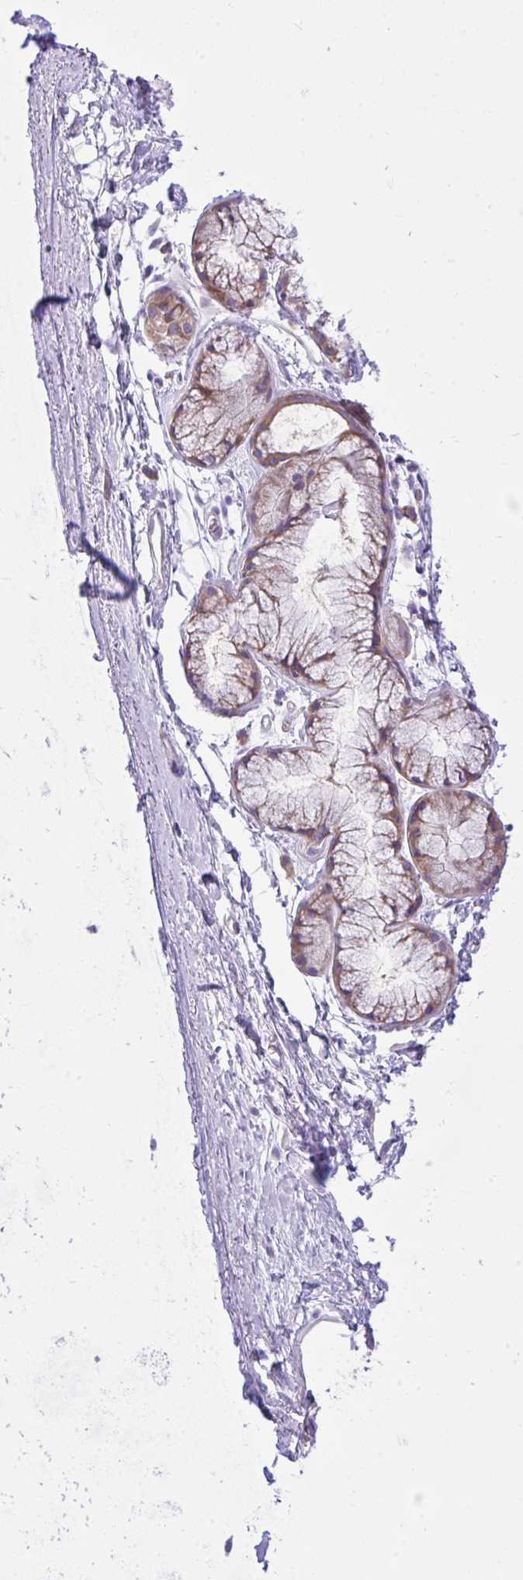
{"staining": {"intensity": "negative", "quantity": "none", "location": "none"}, "tissue": "adipose tissue", "cell_type": "Adipocytes", "image_type": "normal", "snomed": [{"axis": "morphology", "description": "Normal tissue, NOS"}, {"axis": "topography", "description": "Lymph node"}, {"axis": "topography", "description": "Cartilage tissue"}, {"axis": "topography", "description": "Bronchus"}], "caption": "Protein analysis of normal adipose tissue demonstrates no significant positivity in adipocytes.", "gene": "EEF1A1", "patient": {"sex": "female", "age": 70}}